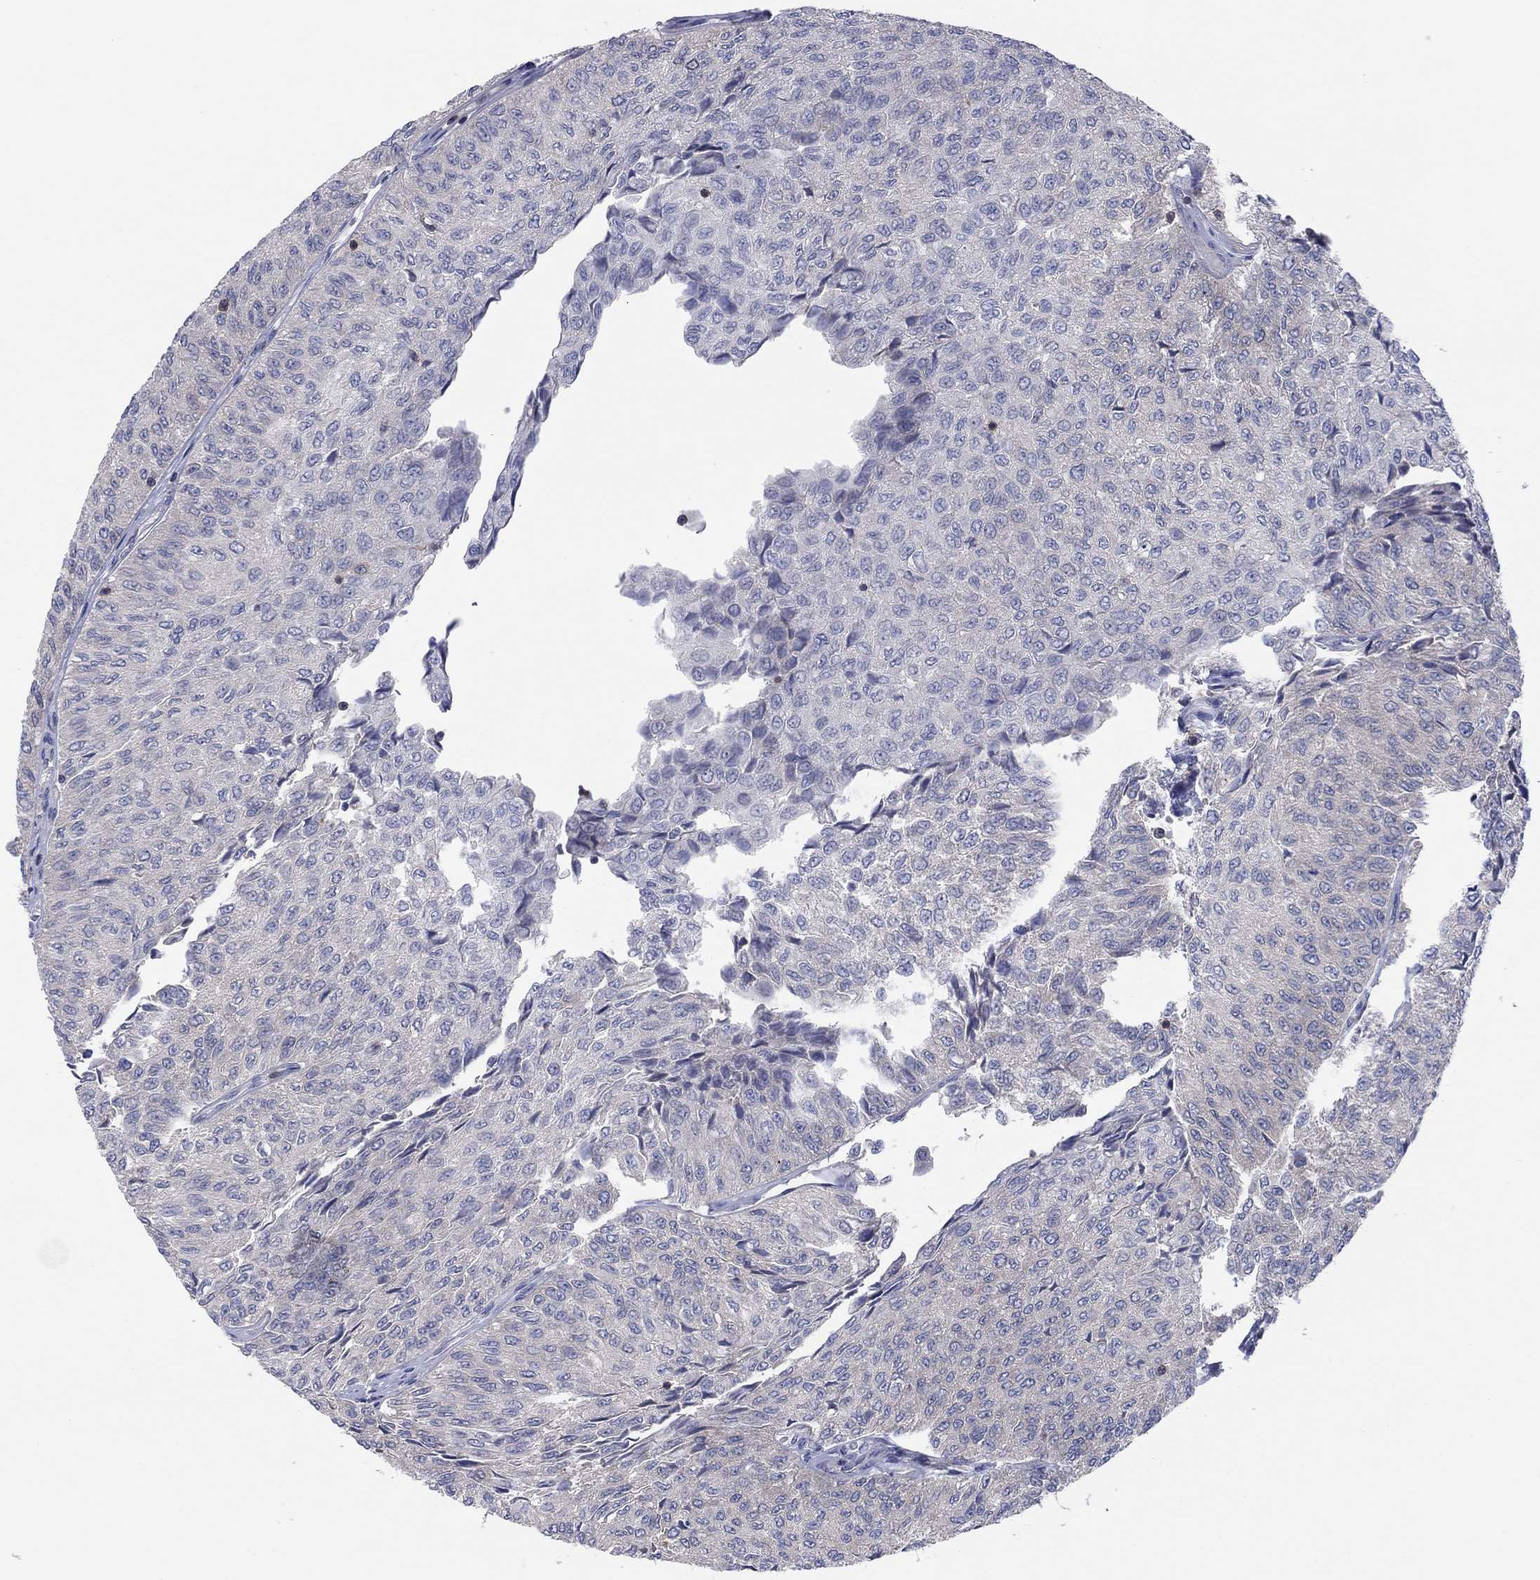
{"staining": {"intensity": "negative", "quantity": "none", "location": "none"}, "tissue": "urothelial cancer", "cell_type": "Tumor cells", "image_type": "cancer", "snomed": [{"axis": "morphology", "description": "Urothelial carcinoma, Low grade"}, {"axis": "topography", "description": "Urinary bladder"}], "caption": "IHC of low-grade urothelial carcinoma demonstrates no positivity in tumor cells. Brightfield microscopy of immunohistochemistry stained with DAB (3,3'-diaminobenzidine) (brown) and hematoxylin (blue), captured at high magnification.", "gene": "PVR", "patient": {"sex": "male", "age": 78}}